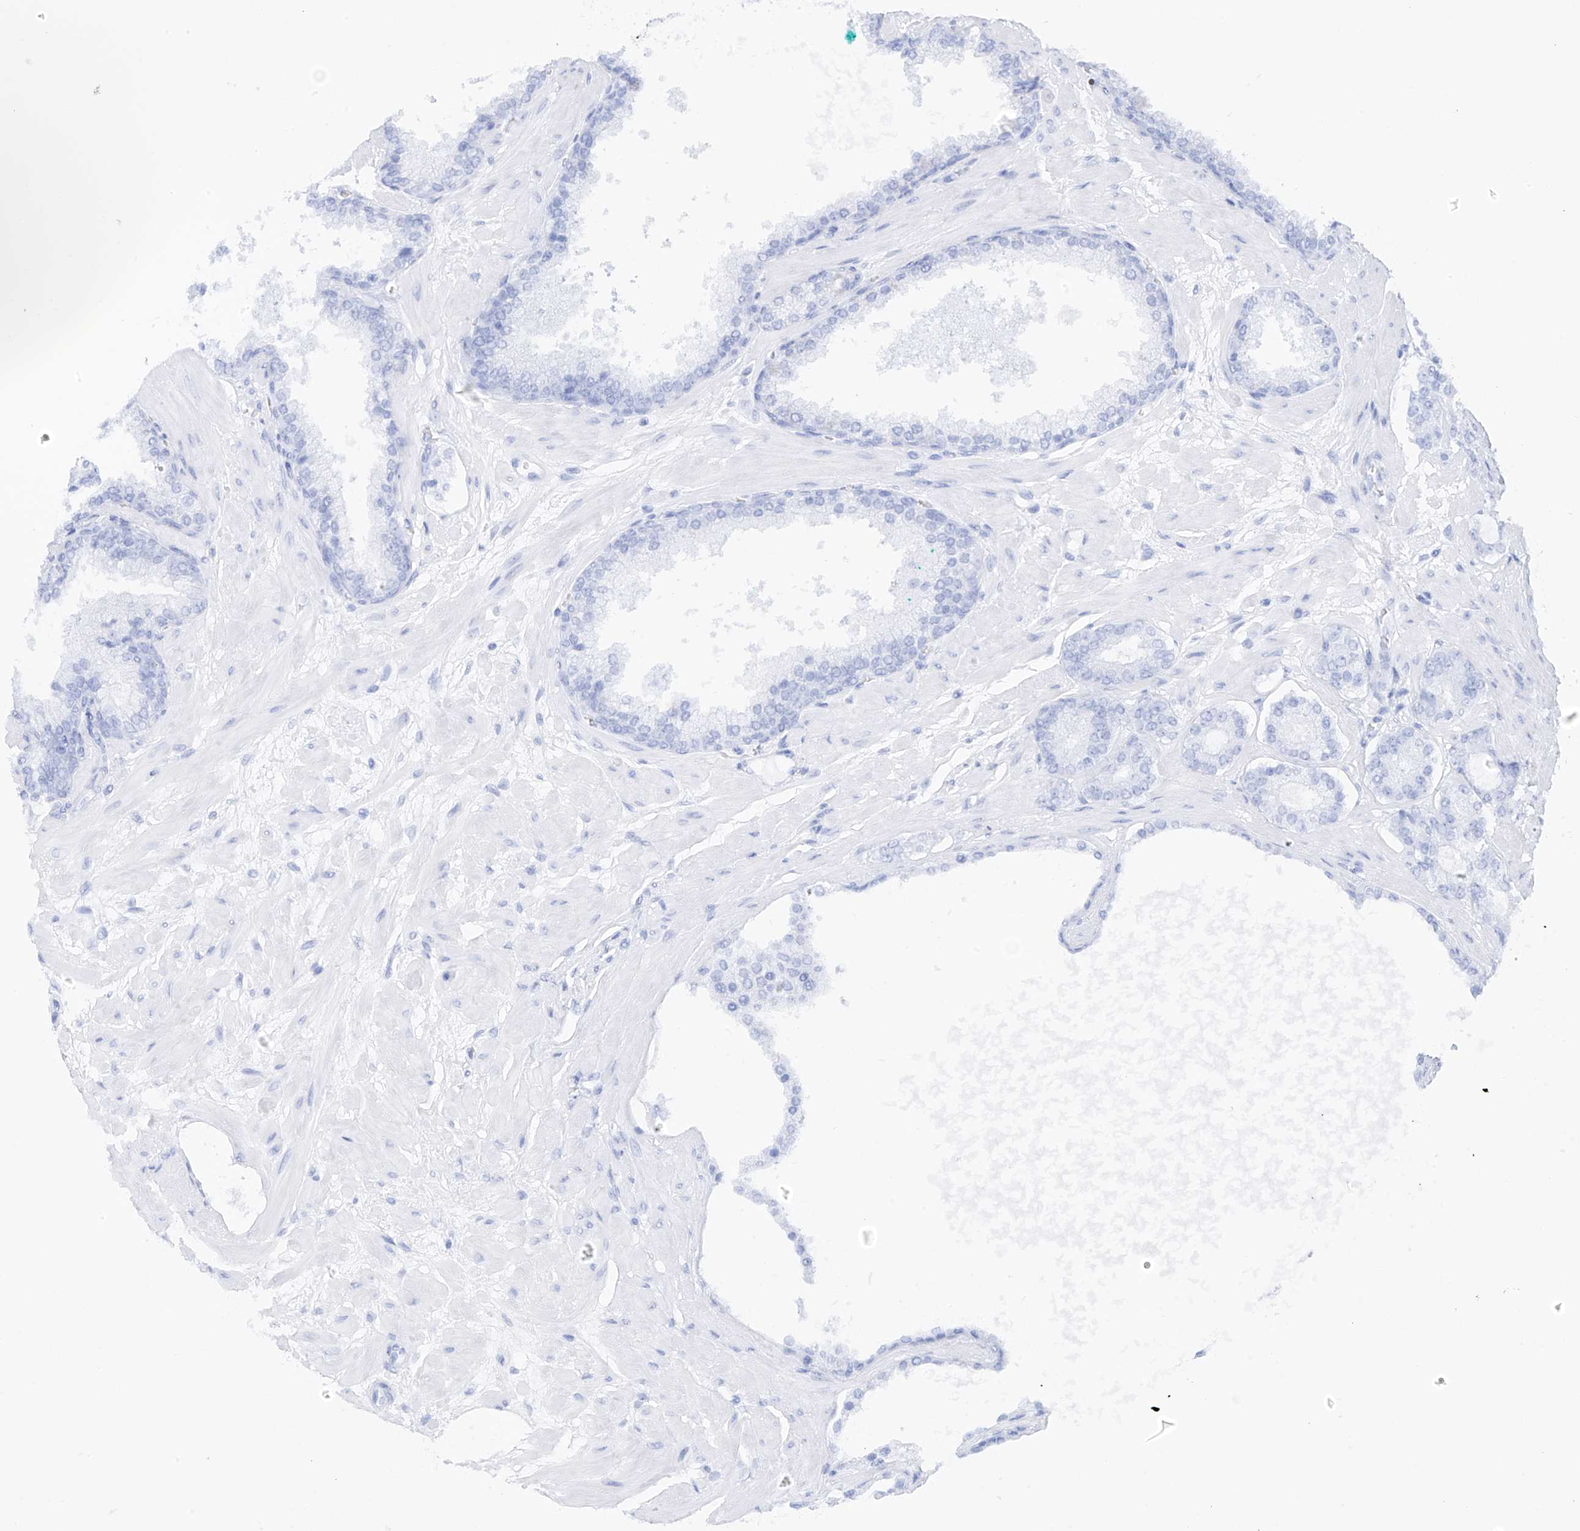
{"staining": {"intensity": "negative", "quantity": "none", "location": "none"}, "tissue": "prostate cancer", "cell_type": "Tumor cells", "image_type": "cancer", "snomed": [{"axis": "morphology", "description": "Adenocarcinoma, Low grade"}, {"axis": "topography", "description": "Prostate"}], "caption": "Human adenocarcinoma (low-grade) (prostate) stained for a protein using immunohistochemistry (IHC) shows no positivity in tumor cells.", "gene": "TBXAS1", "patient": {"sex": "male", "age": 63}}